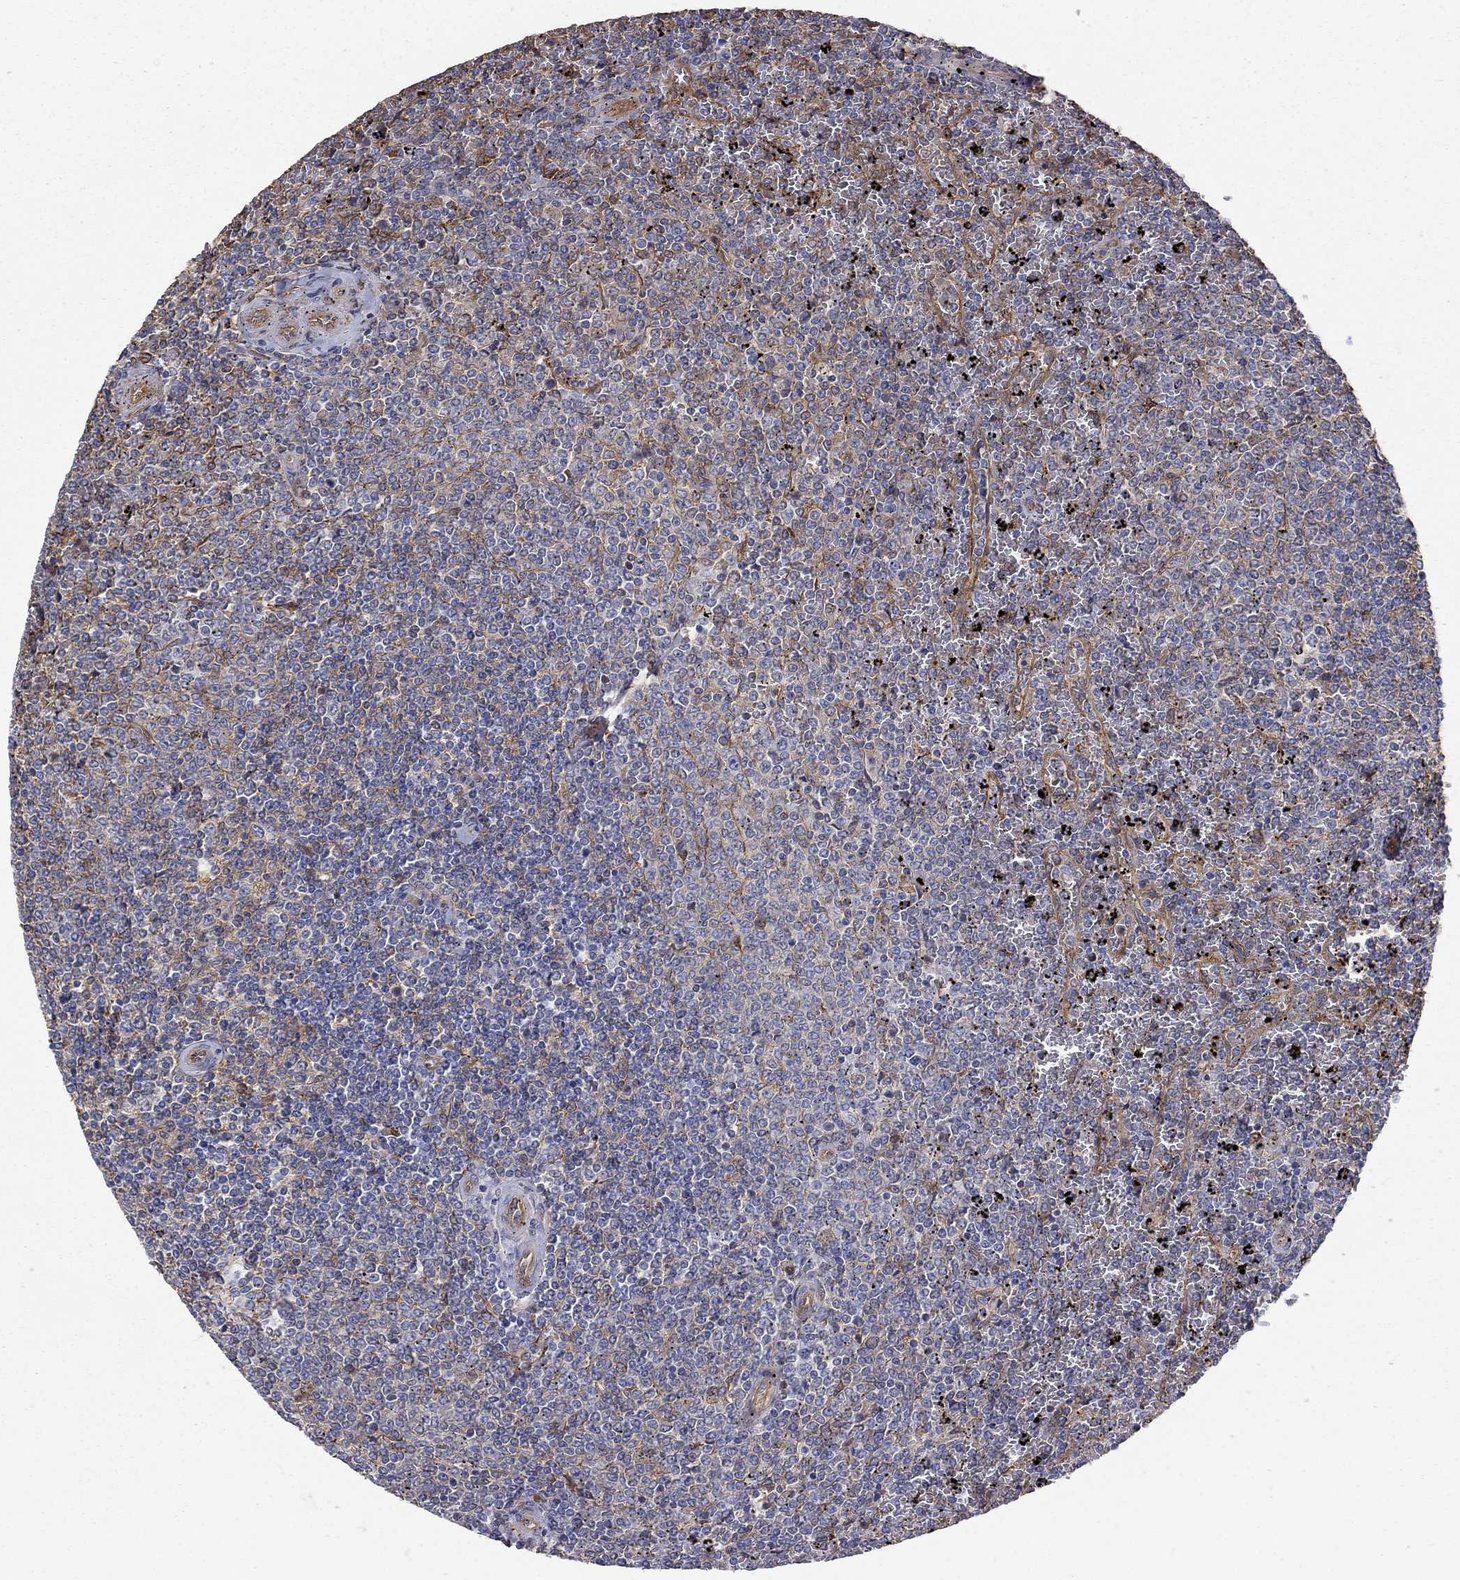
{"staining": {"intensity": "negative", "quantity": "none", "location": "none"}, "tissue": "lymphoma", "cell_type": "Tumor cells", "image_type": "cancer", "snomed": [{"axis": "morphology", "description": "Malignant lymphoma, non-Hodgkin's type, Low grade"}, {"axis": "topography", "description": "Spleen"}], "caption": "High power microscopy photomicrograph of an IHC histopathology image of lymphoma, revealing no significant positivity in tumor cells.", "gene": "DPYSL2", "patient": {"sex": "female", "age": 77}}